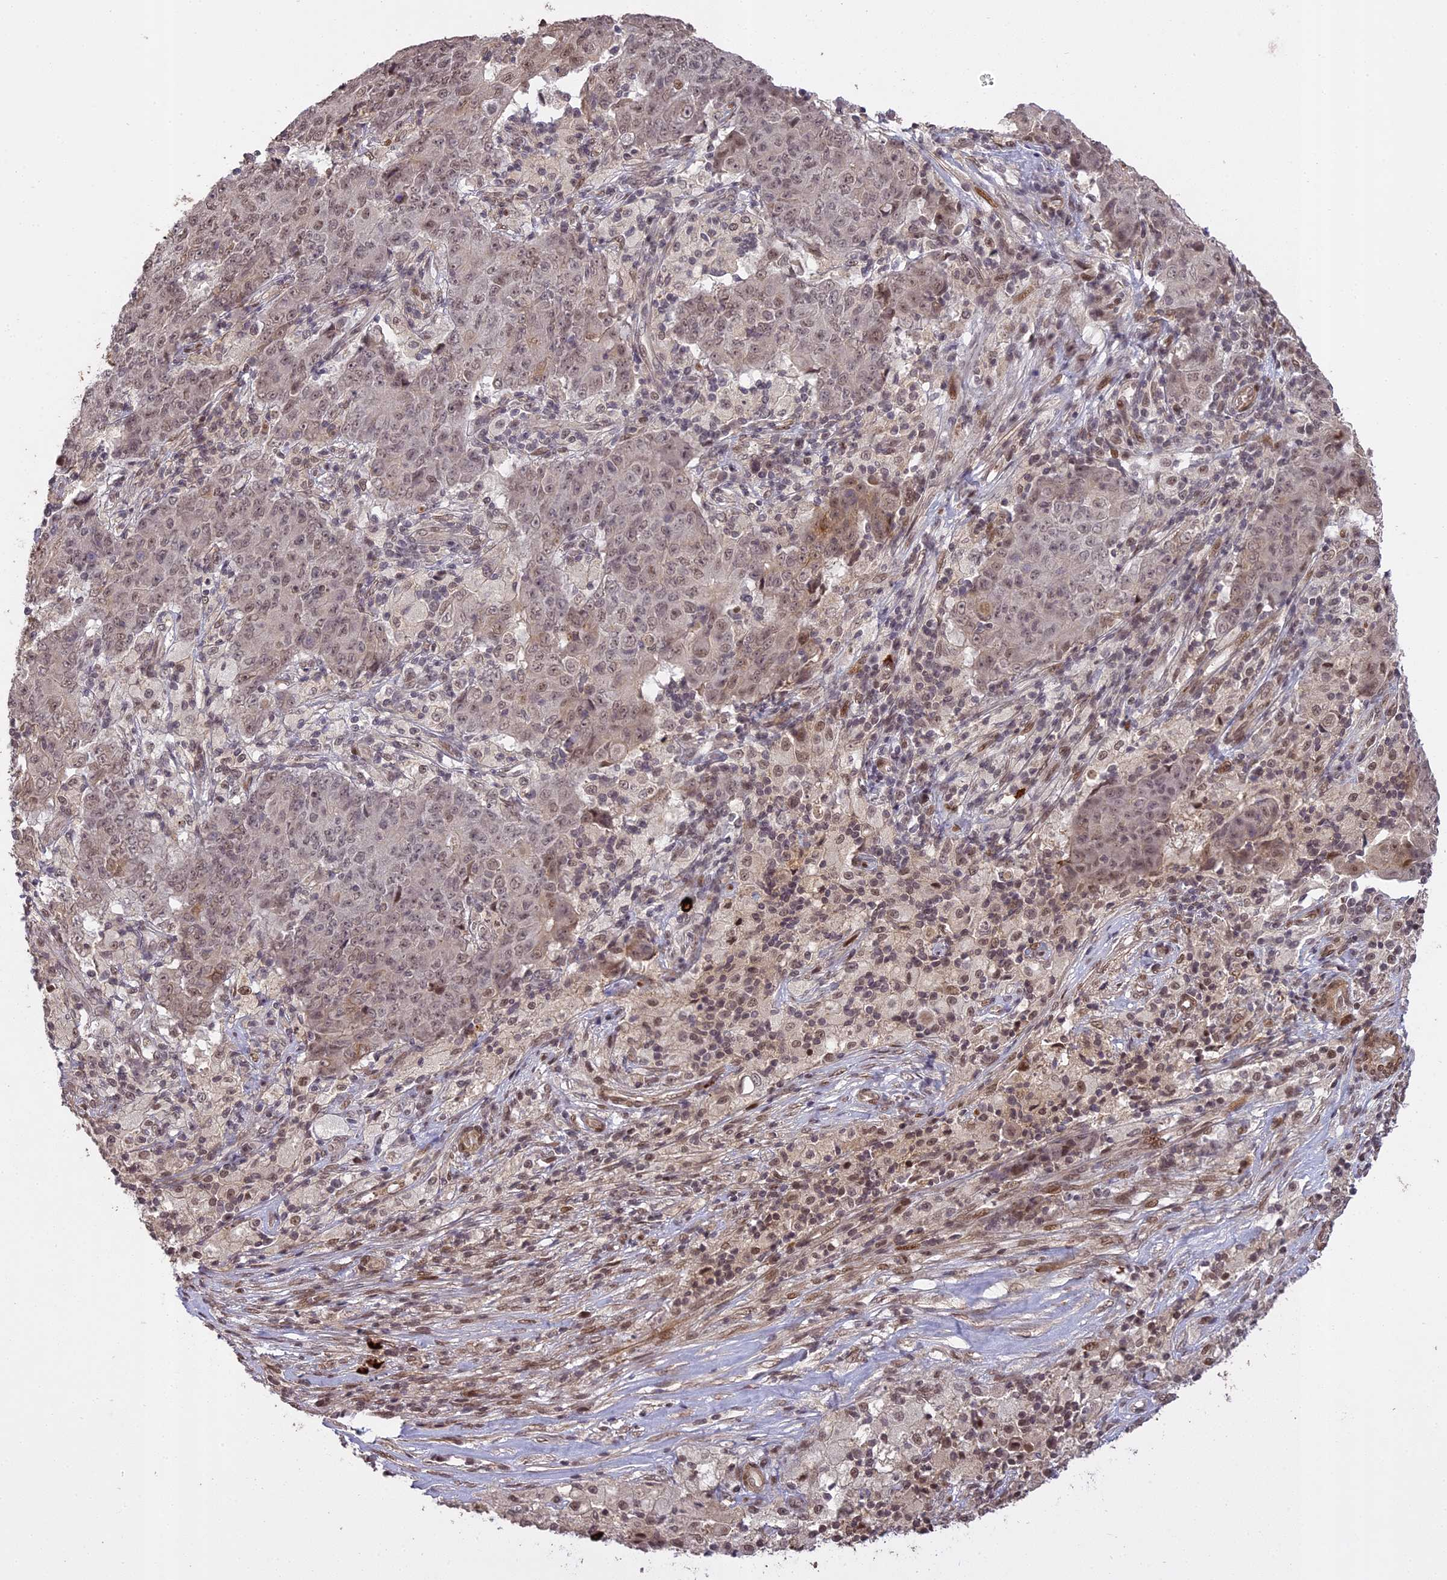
{"staining": {"intensity": "weak", "quantity": "25%-75%", "location": "nuclear"}, "tissue": "ovarian cancer", "cell_type": "Tumor cells", "image_type": "cancer", "snomed": [{"axis": "morphology", "description": "Carcinoma, endometroid"}, {"axis": "topography", "description": "Ovary"}], "caption": "Ovarian endometroid carcinoma was stained to show a protein in brown. There is low levels of weak nuclear expression in approximately 25%-75% of tumor cells. The protein is shown in brown color, while the nuclei are stained blue.", "gene": "PRELID2", "patient": {"sex": "female", "age": 42}}